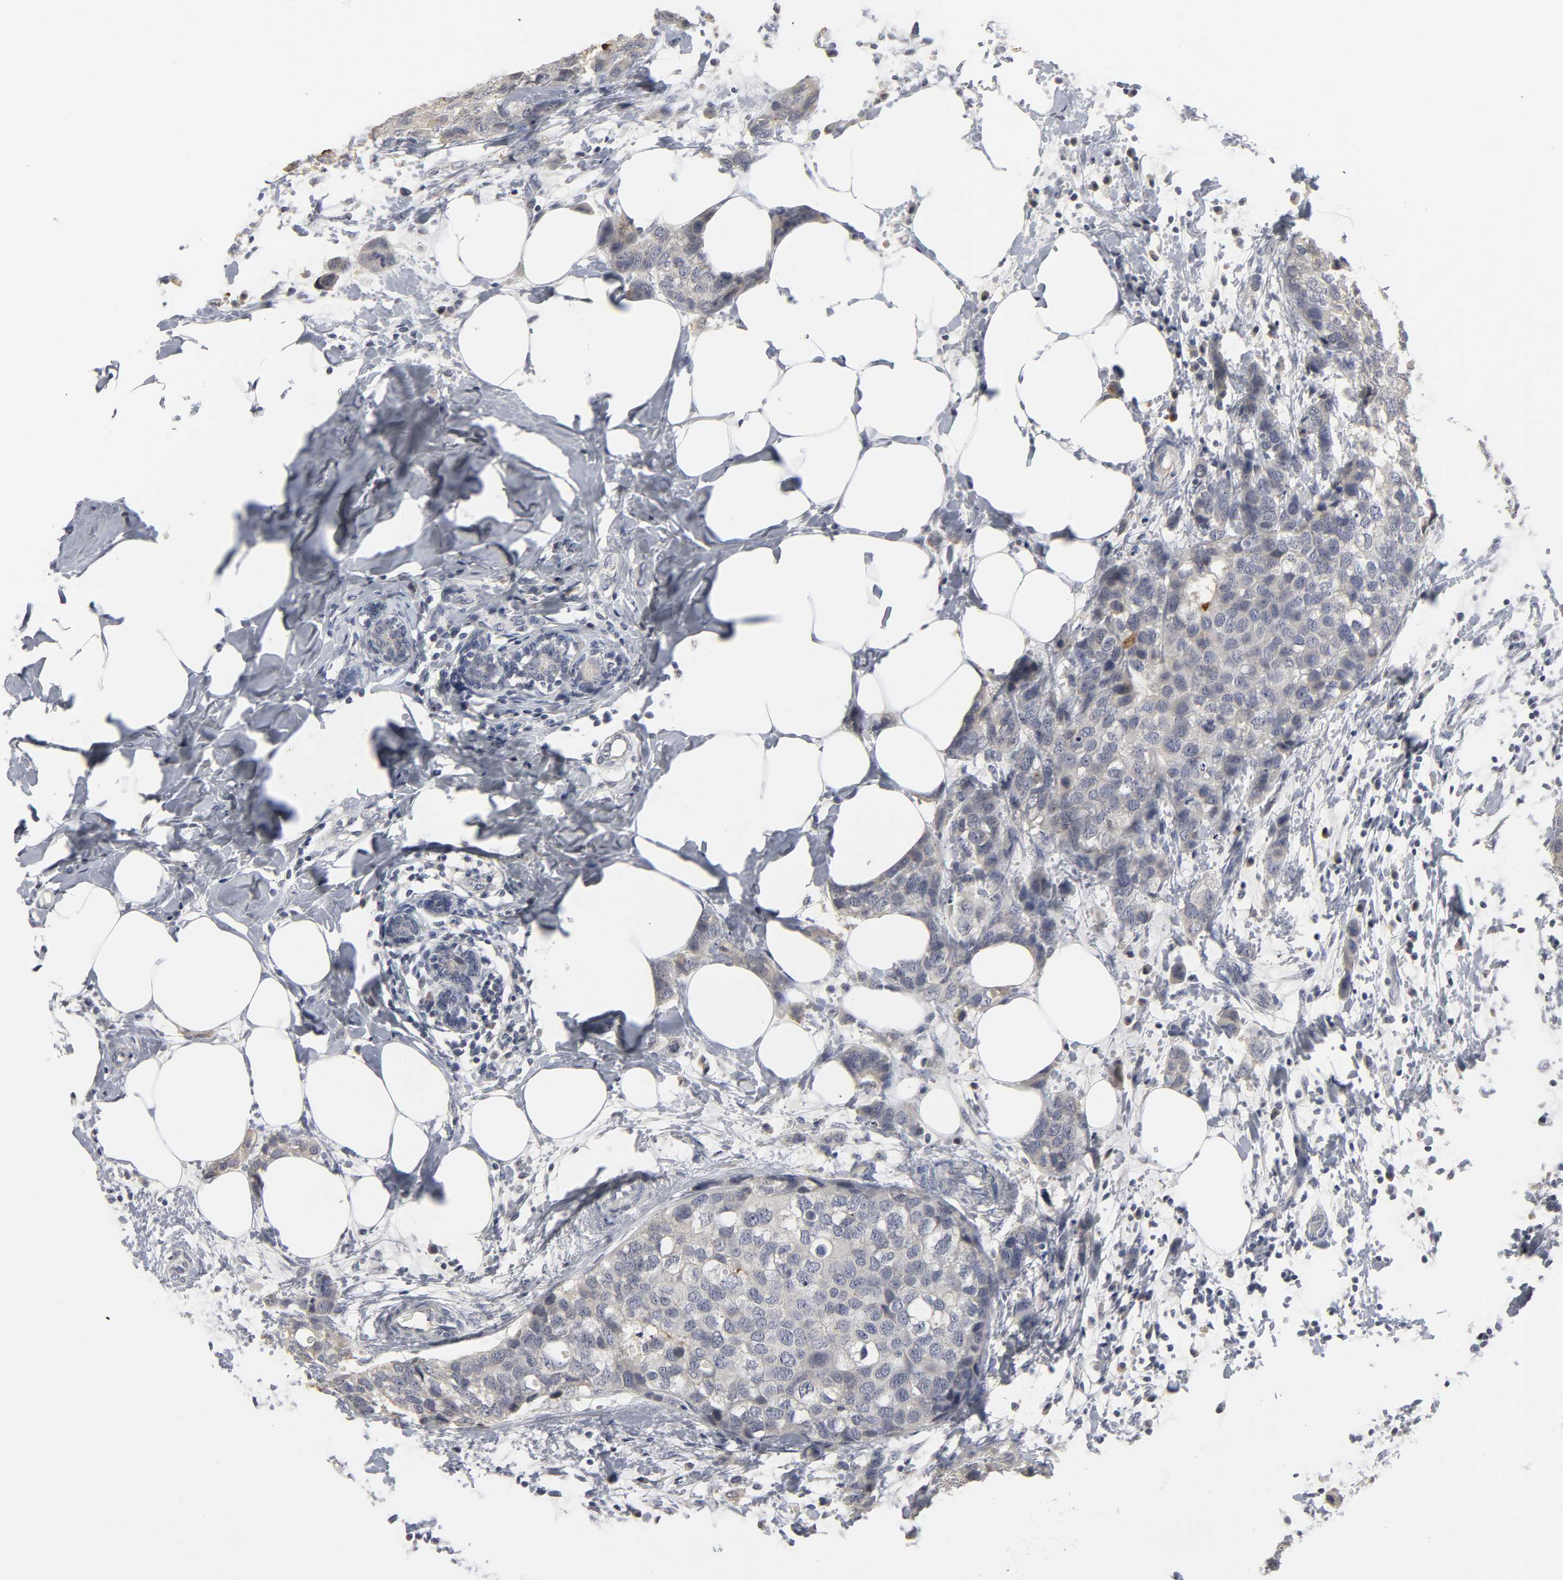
{"staining": {"intensity": "weak", "quantity": "<25%", "location": "cytoplasmic/membranous"}, "tissue": "breast cancer", "cell_type": "Tumor cells", "image_type": "cancer", "snomed": [{"axis": "morphology", "description": "Normal tissue, NOS"}, {"axis": "morphology", "description": "Duct carcinoma"}, {"axis": "topography", "description": "Breast"}], "caption": "The image shows no significant positivity in tumor cells of infiltrating ductal carcinoma (breast). (Immunohistochemistry, brightfield microscopy, high magnification).", "gene": "TCAP", "patient": {"sex": "female", "age": 50}}